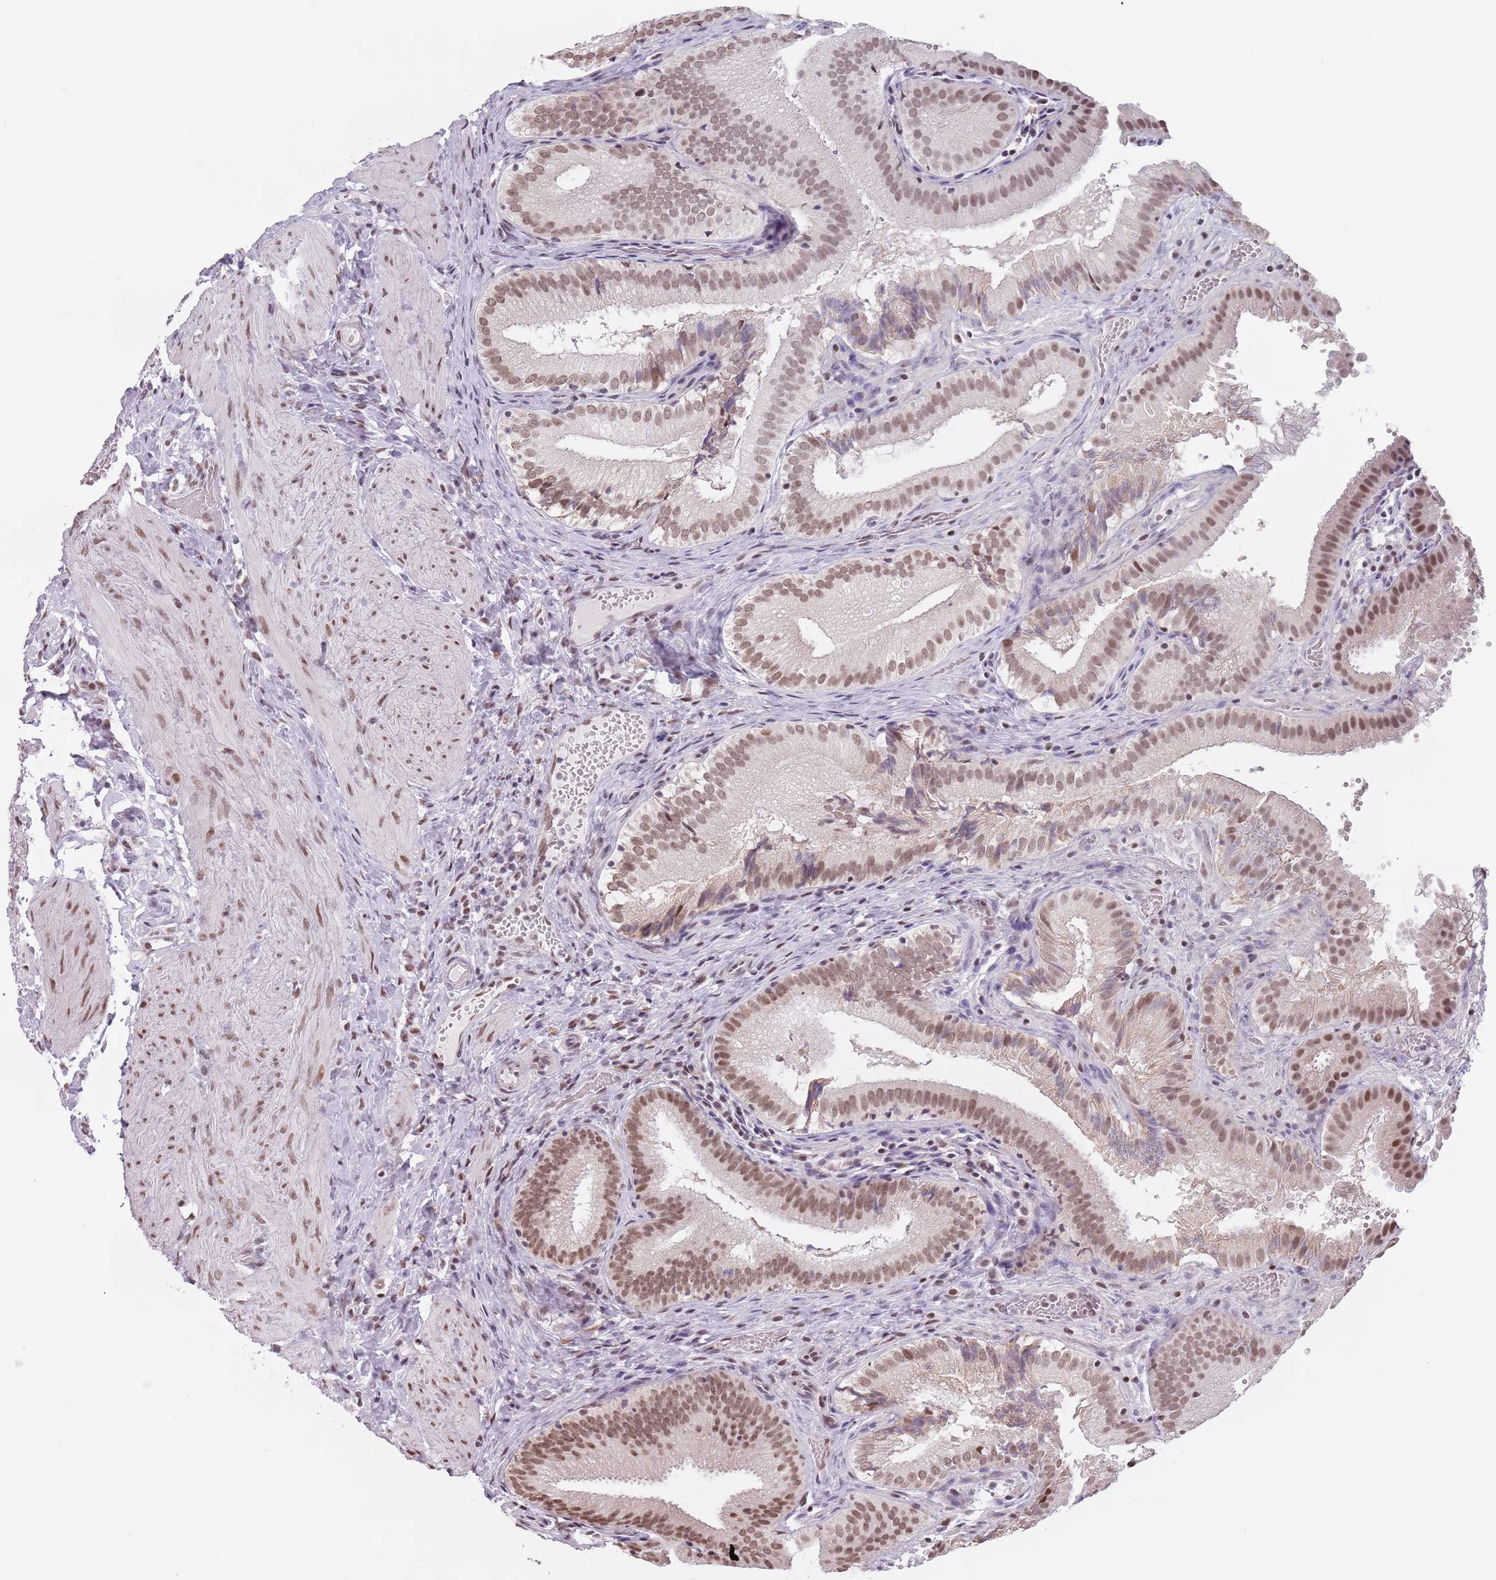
{"staining": {"intensity": "moderate", "quantity": ">75%", "location": "nuclear"}, "tissue": "gallbladder", "cell_type": "Glandular cells", "image_type": "normal", "snomed": [{"axis": "morphology", "description": "Normal tissue, NOS"}, {"axis": "topography", "description": "Gallbladder"}], "caption": "Gallbladder was stained to show a protein in brown. There is medium levels of moderate nuclear staining in about >75% of glandular cells. (DAB IHC with brightfield microscopy, high magnification).", "gene": "PTCHD1", "patient": {"sex": "female", "age": 30}}